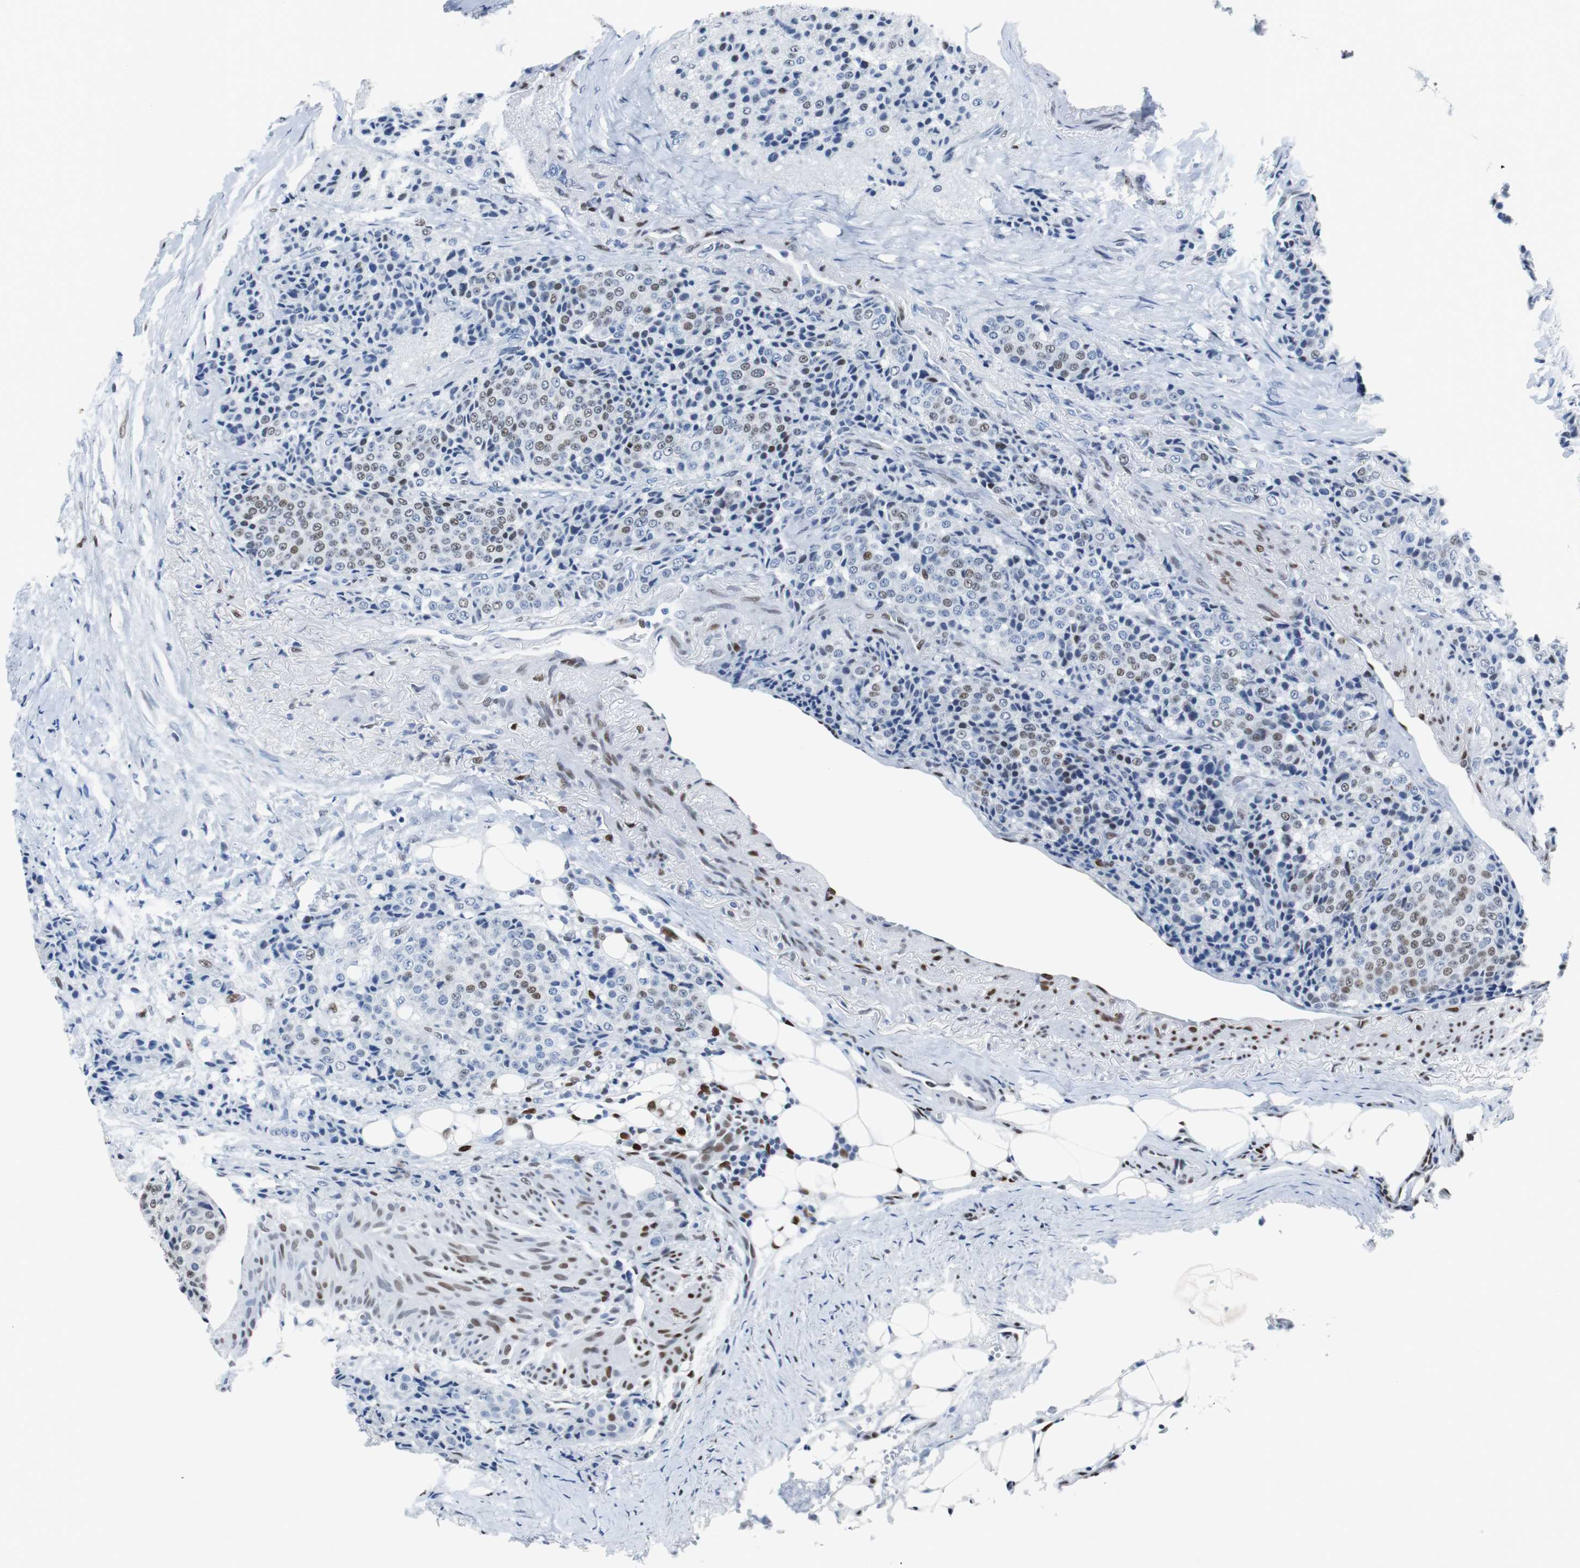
{"staining": {"intensity": "weak", "quantity": "25%-75%", "location": "nuclear"}, "tissue": "carcinoid", "cell_type": "Tumor cells", "image_type": "cancer", "snomed": [{"axis": "morphology", "description": "Carcinoid, malignant, NOS"}, {"axis": "topography", "description": "Colon"}], "caption": "Weak nuclear expression for a protein is identified in approximately 25%-75% of tumor cells of malignant carcinoid using immunohistochemistry (IHC).", "gene": "JUN", "patient": {"sex": "female", "age": 61}}